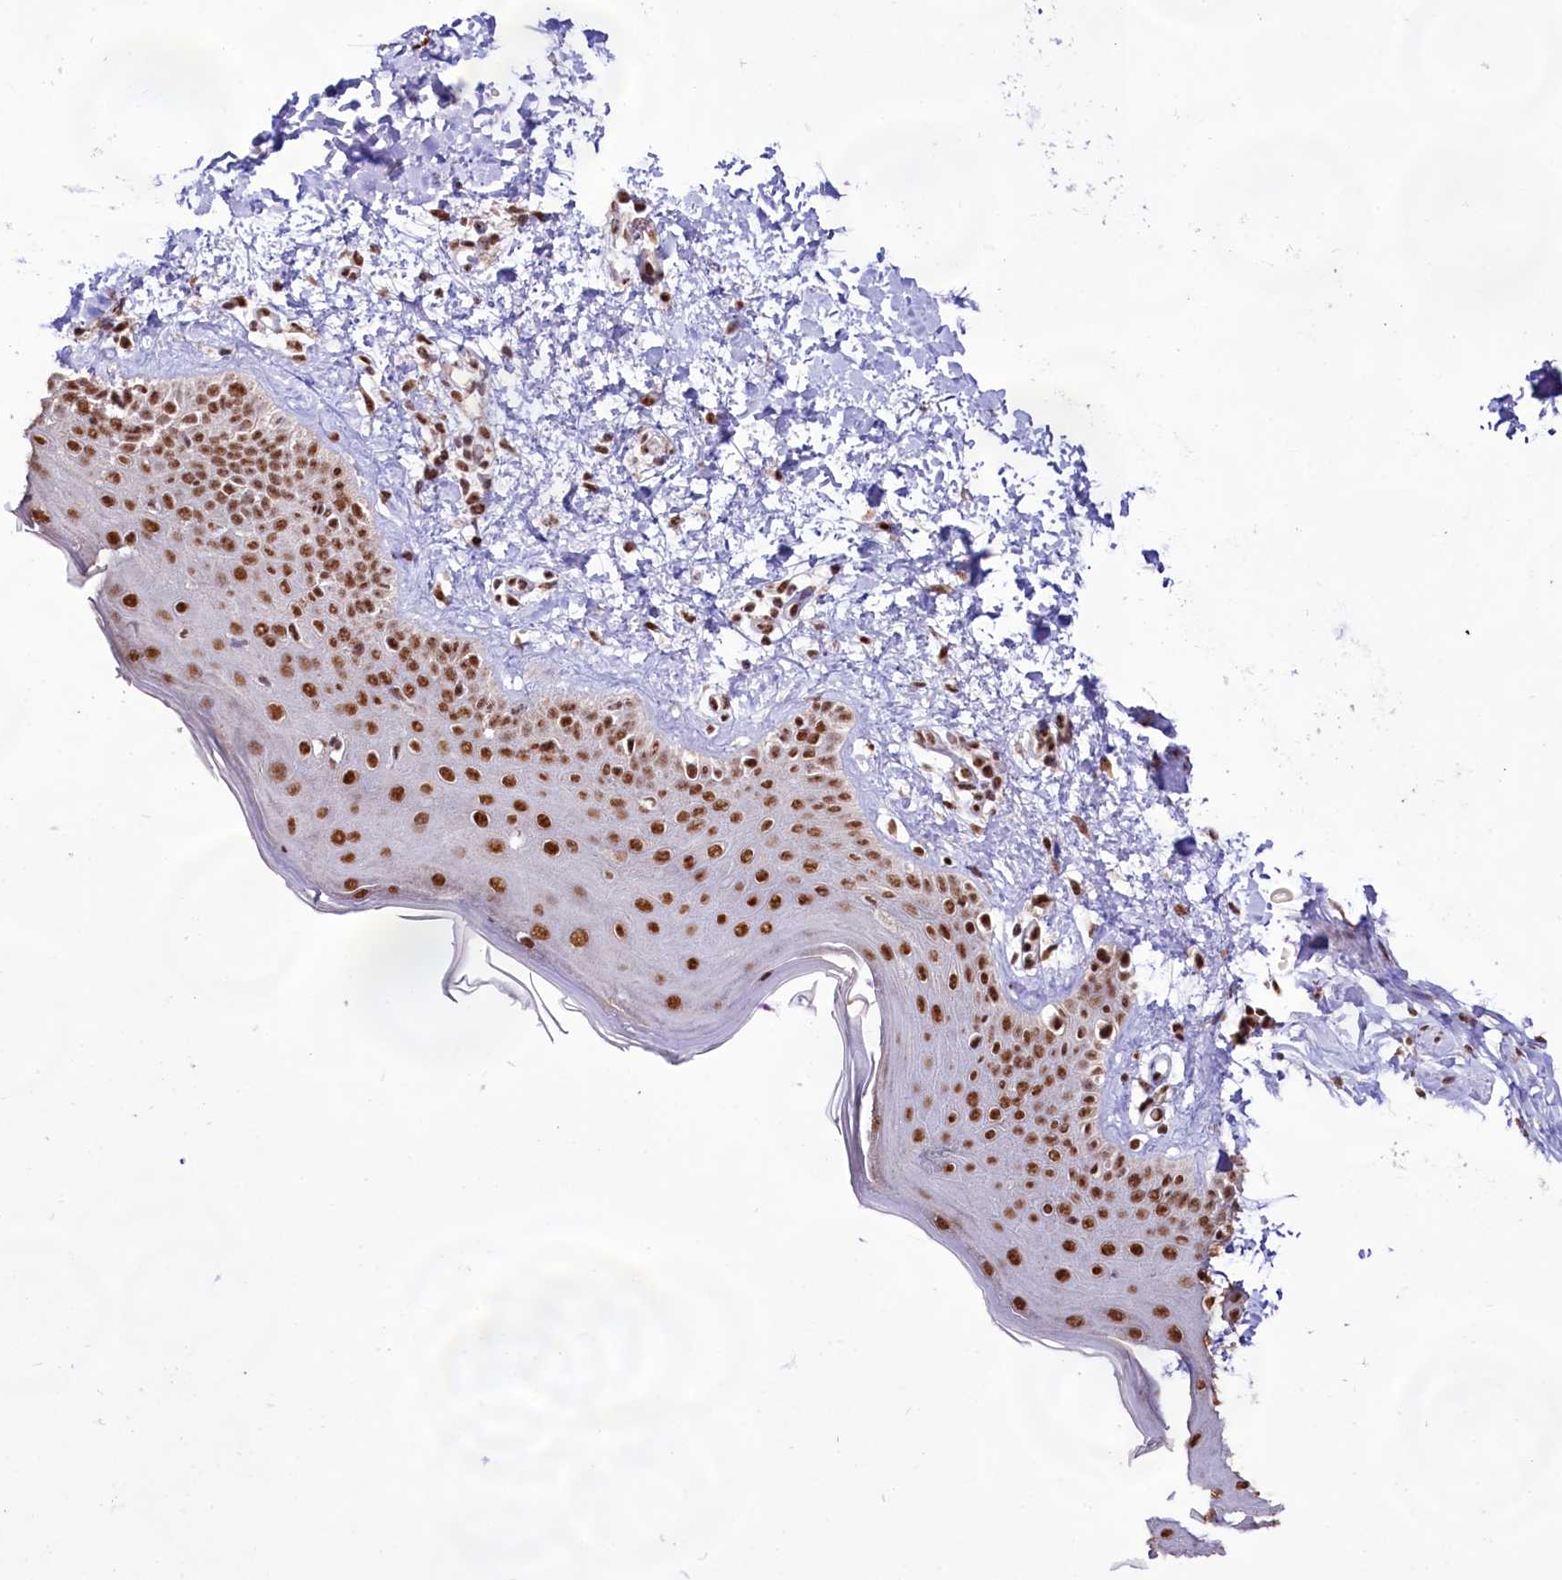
{"staining": {"intensity": "strong", "quantity": ">75%", "location": "nuclear"}, "tissue": "skin", "cell_type": "Fibroblasts", "image_type": "normal", "snomed": [{"axis": "morphology", "description": "Normal tissue, NOS"}, {"axis": "topography", "description": "Skin"}], "caption": "Immunohistochemical staining of benign human skin displays >75% levels of strong nuclear protein staining in about >75% of fibroblasts.", "gene": "HIRA", "patient": {"sex": "male", "age": 52}}